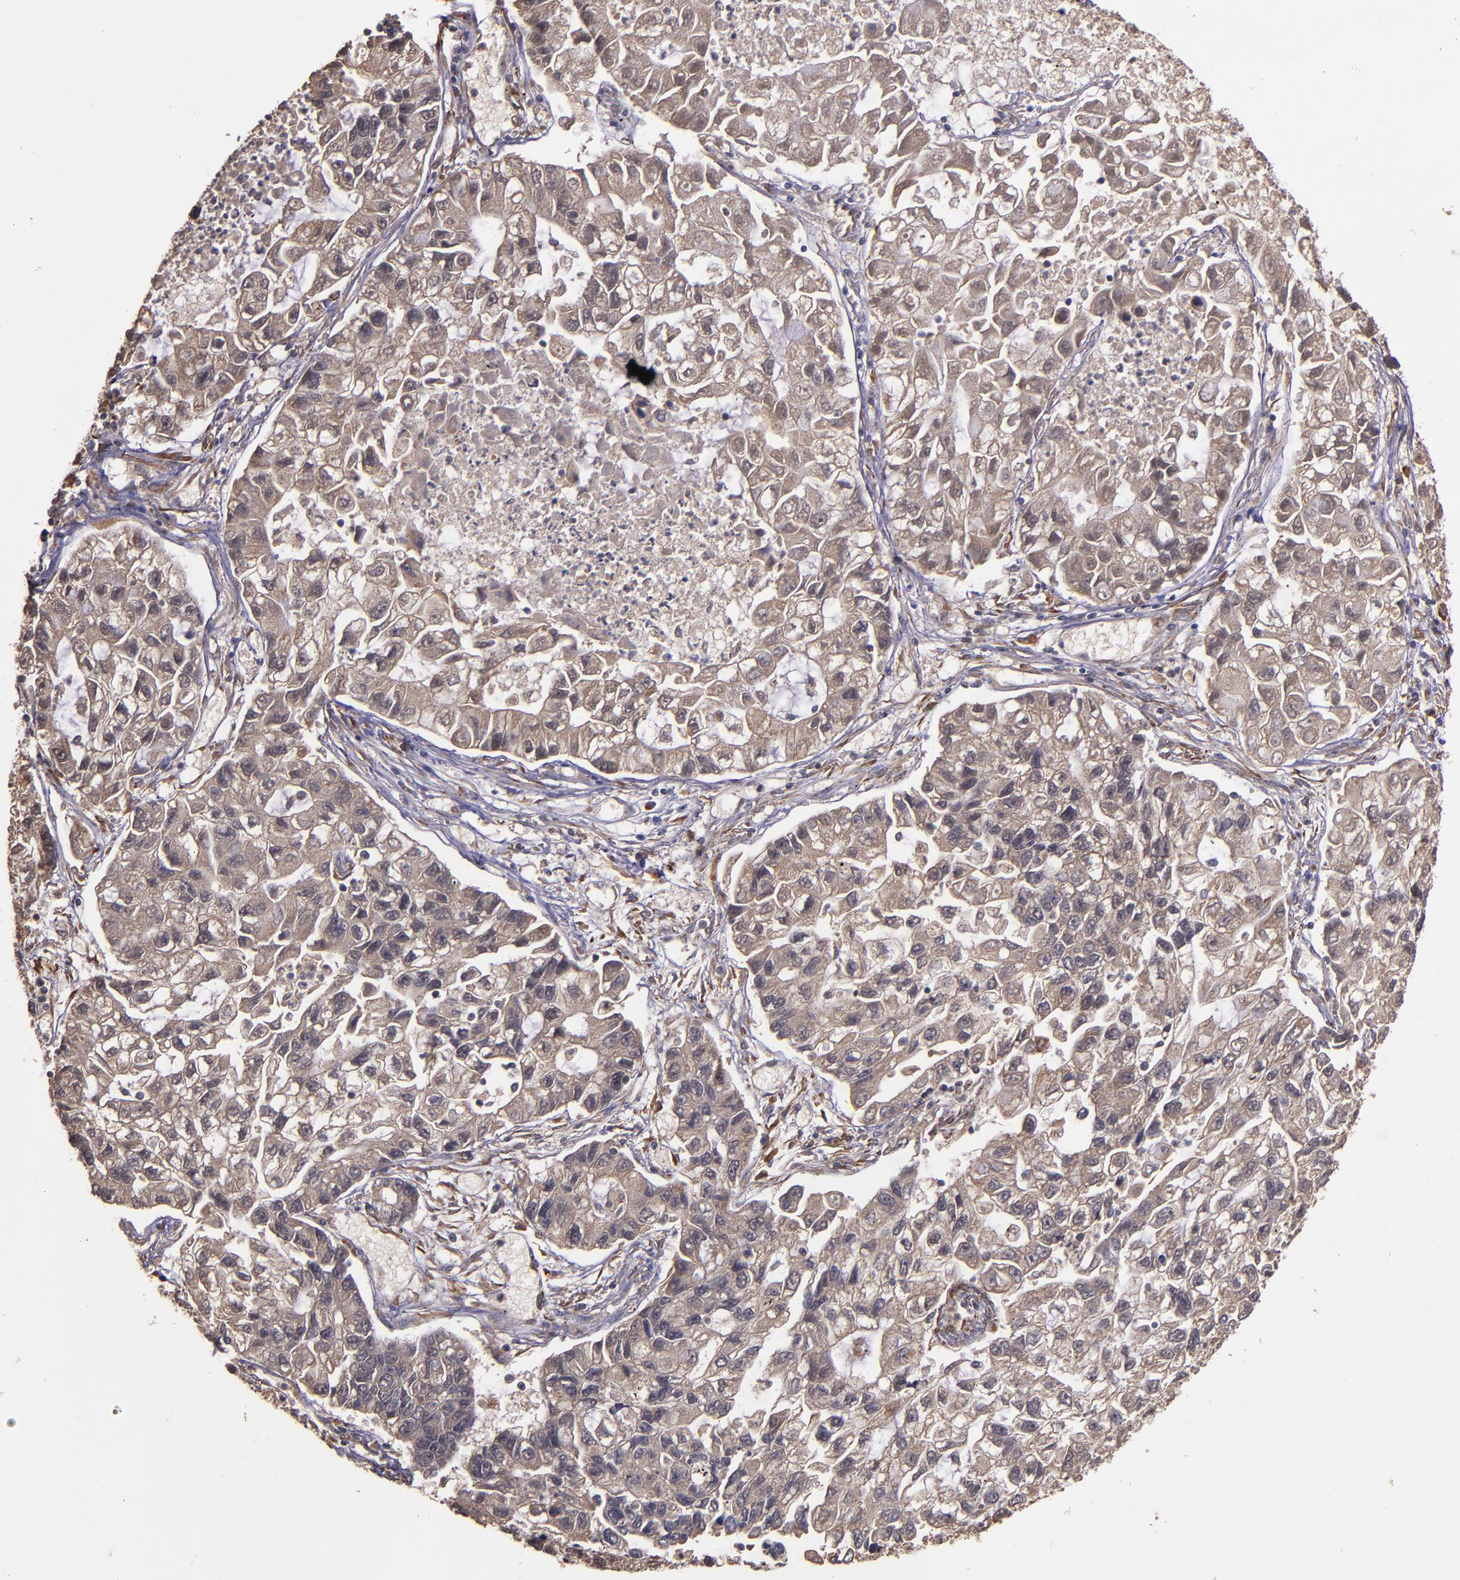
{"staining": {"intensity": "moderate", "quantity": ">75%", "location": "cytoplasmic/membranous"}, "tissue": "lung cancer", "cell_type": "Tumor cells", "image_type": "cancer", "snomed": [{"axis": "morphology", "description": "Adenocarcinoma, NOS"}, {"axis": "topography", "description": "Lung"}], "caption": "This image reveals adenocarcinoma (lung) stained with IHC to label a protein in brown. The cytoplasmic/membranous of tumor cells show moderate positivity for the protein. Nuclei are counter-stained blue.", "gene": "PRAF2", "patient": {"sex": "female", "age": 51}}